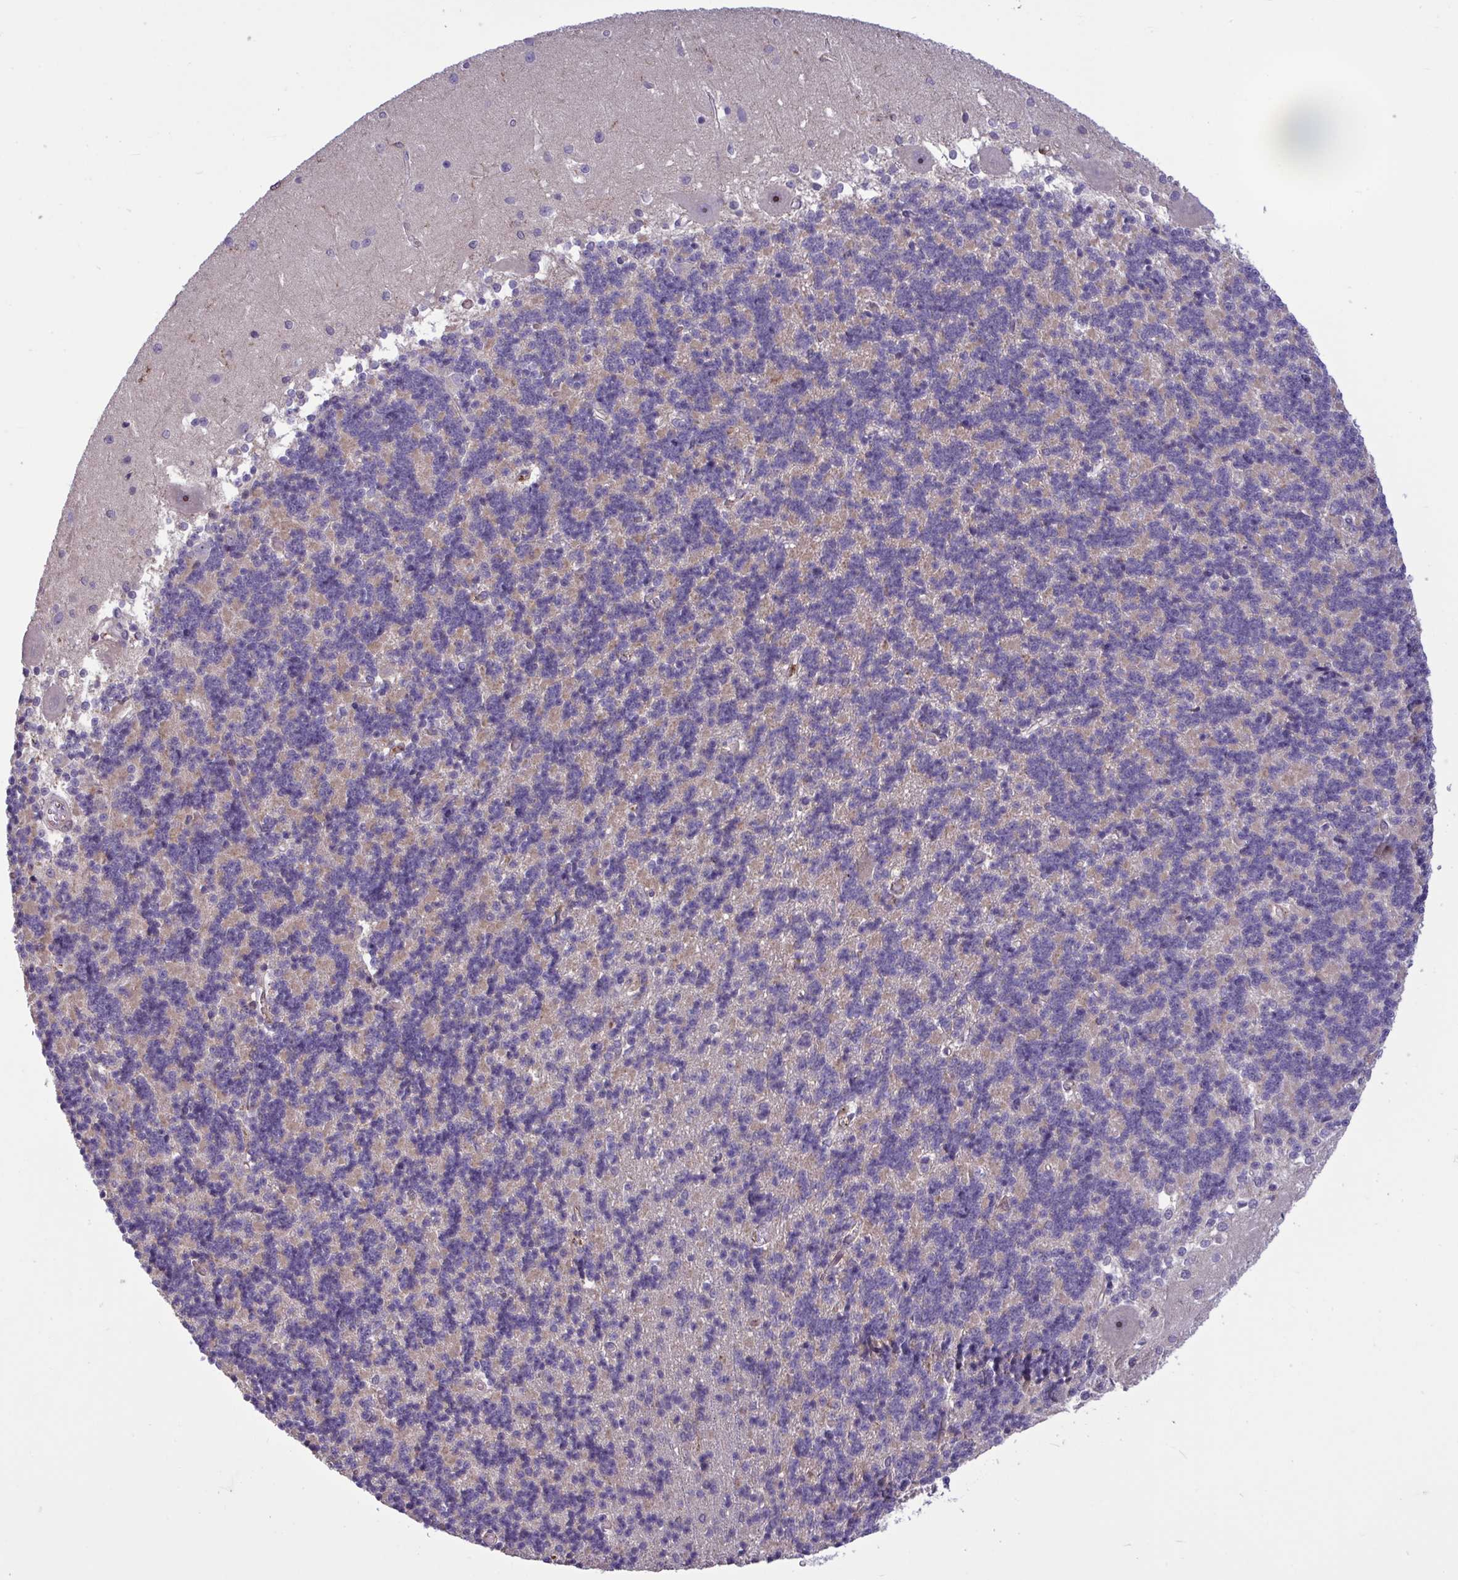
{"staining": {"intensity": "weak", "quantity": "25%-75%", "location": "cytoplasmic/membranous"}, "tissue": "cerebellum", "cell_type": "Cells in granular layer", "image_type": "normal", "snomed": [{"axis": "morphology", "description": "Normal tissue, NOS"}, {"axis": "topography", "description": "Cerebellum"}], "caption": "A photomicrograph showing weak cytoplasmic/membranous expression in approximately 25%-75% of cells in granular layer in unremarkable cerebellum, as visualized by brown immunohistochemical staining.", "gene": "CD101", "patient": {"sex": "male", "age": 37}}